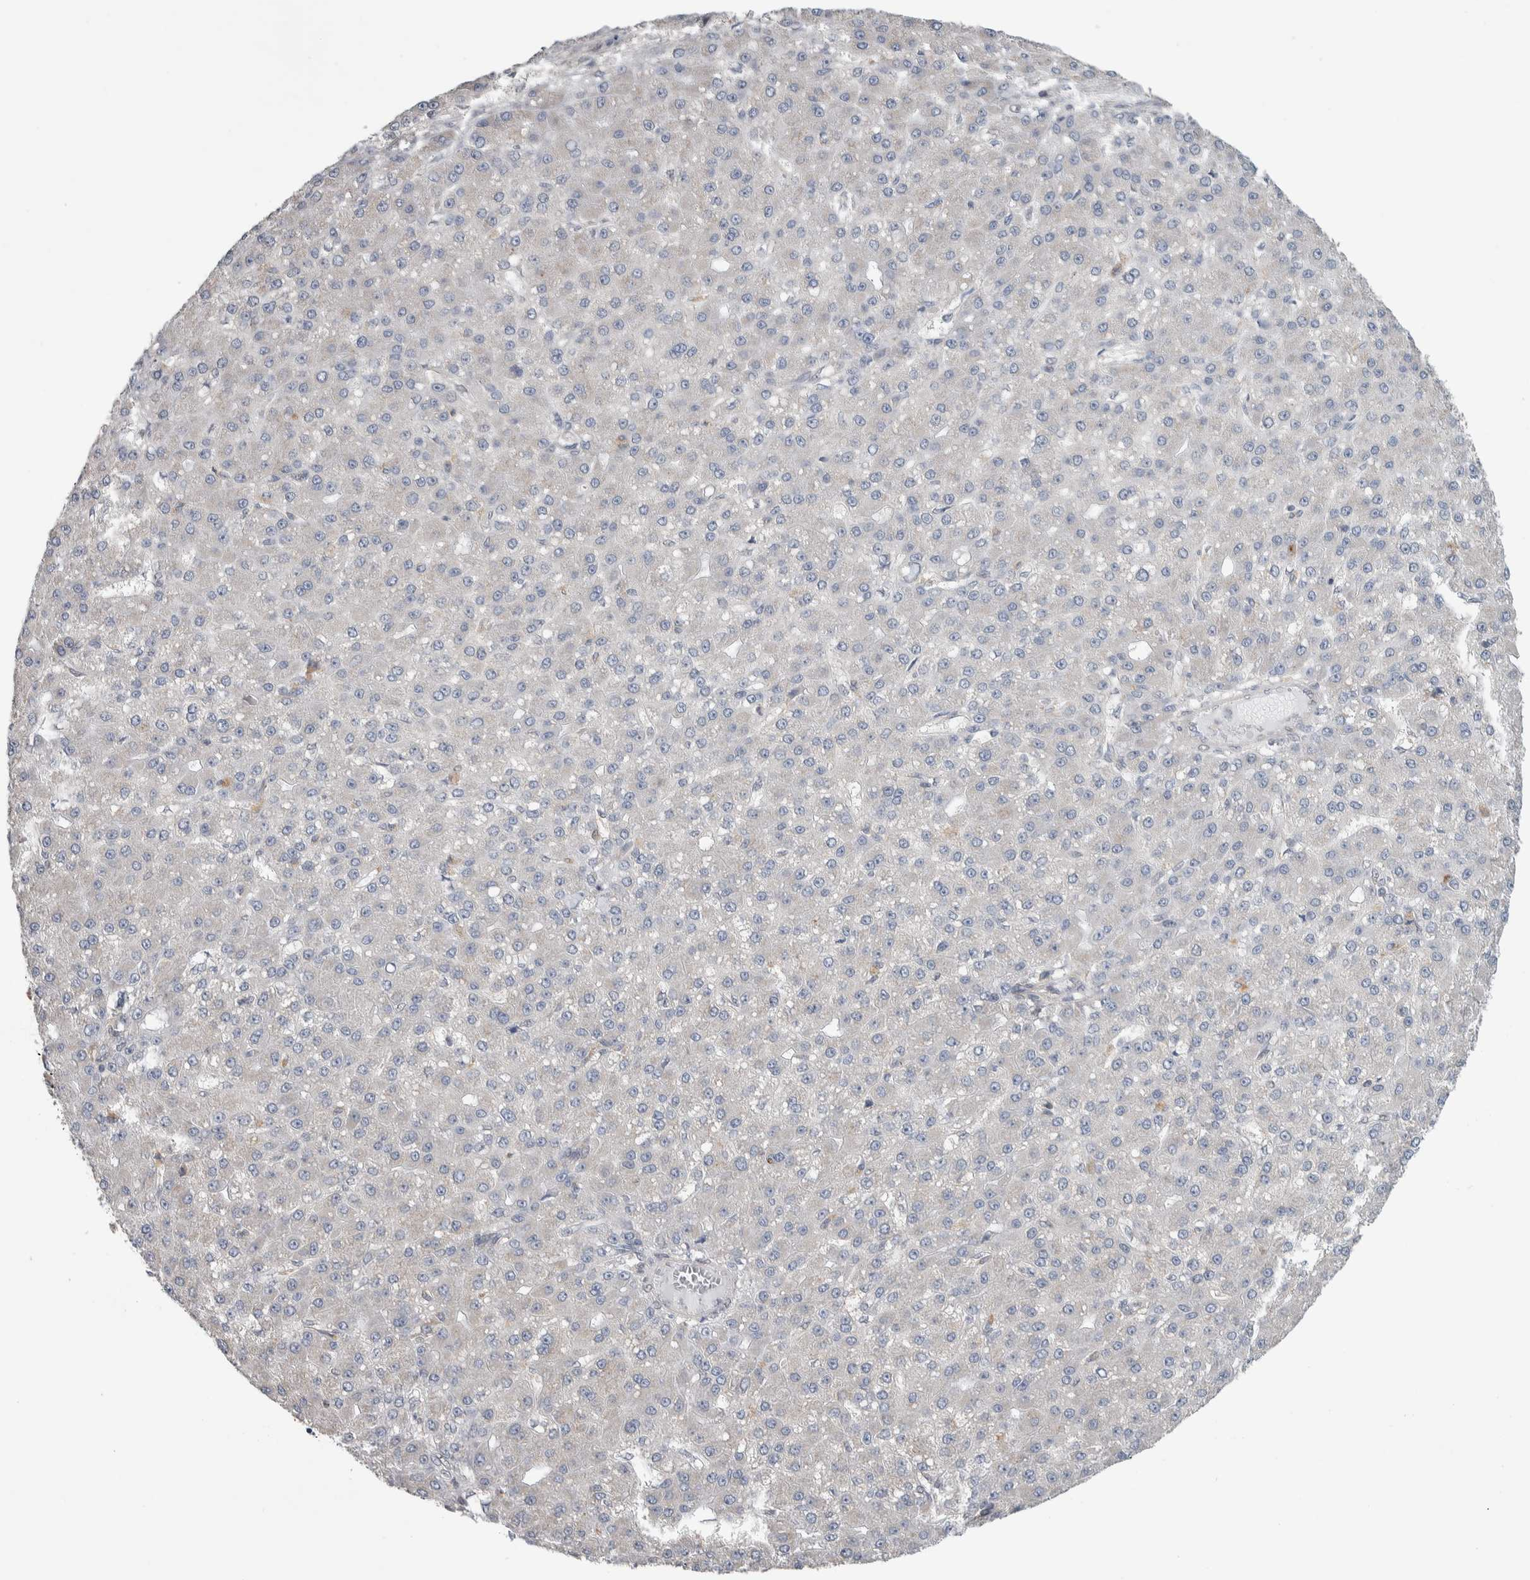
{"staining": {"intensity": "negative", "quantity": "none", "location": "none"}, "tissue": "liver cancer", "cell_type": "Tumor cells", "image_type": "cancer", "snomed": [{"axis": "morphology", "description": "Carcinoma, Hepatocellular, NOS"}, {"axis": "topography", "description": "Liver"}], "caption": "A micrograph of human liver cancer (hepatocellular carcinoma) is negative for staining in tumor cells.", "gene": "TAX1BP1", "patient": {"sex": "male", "age": 67}}